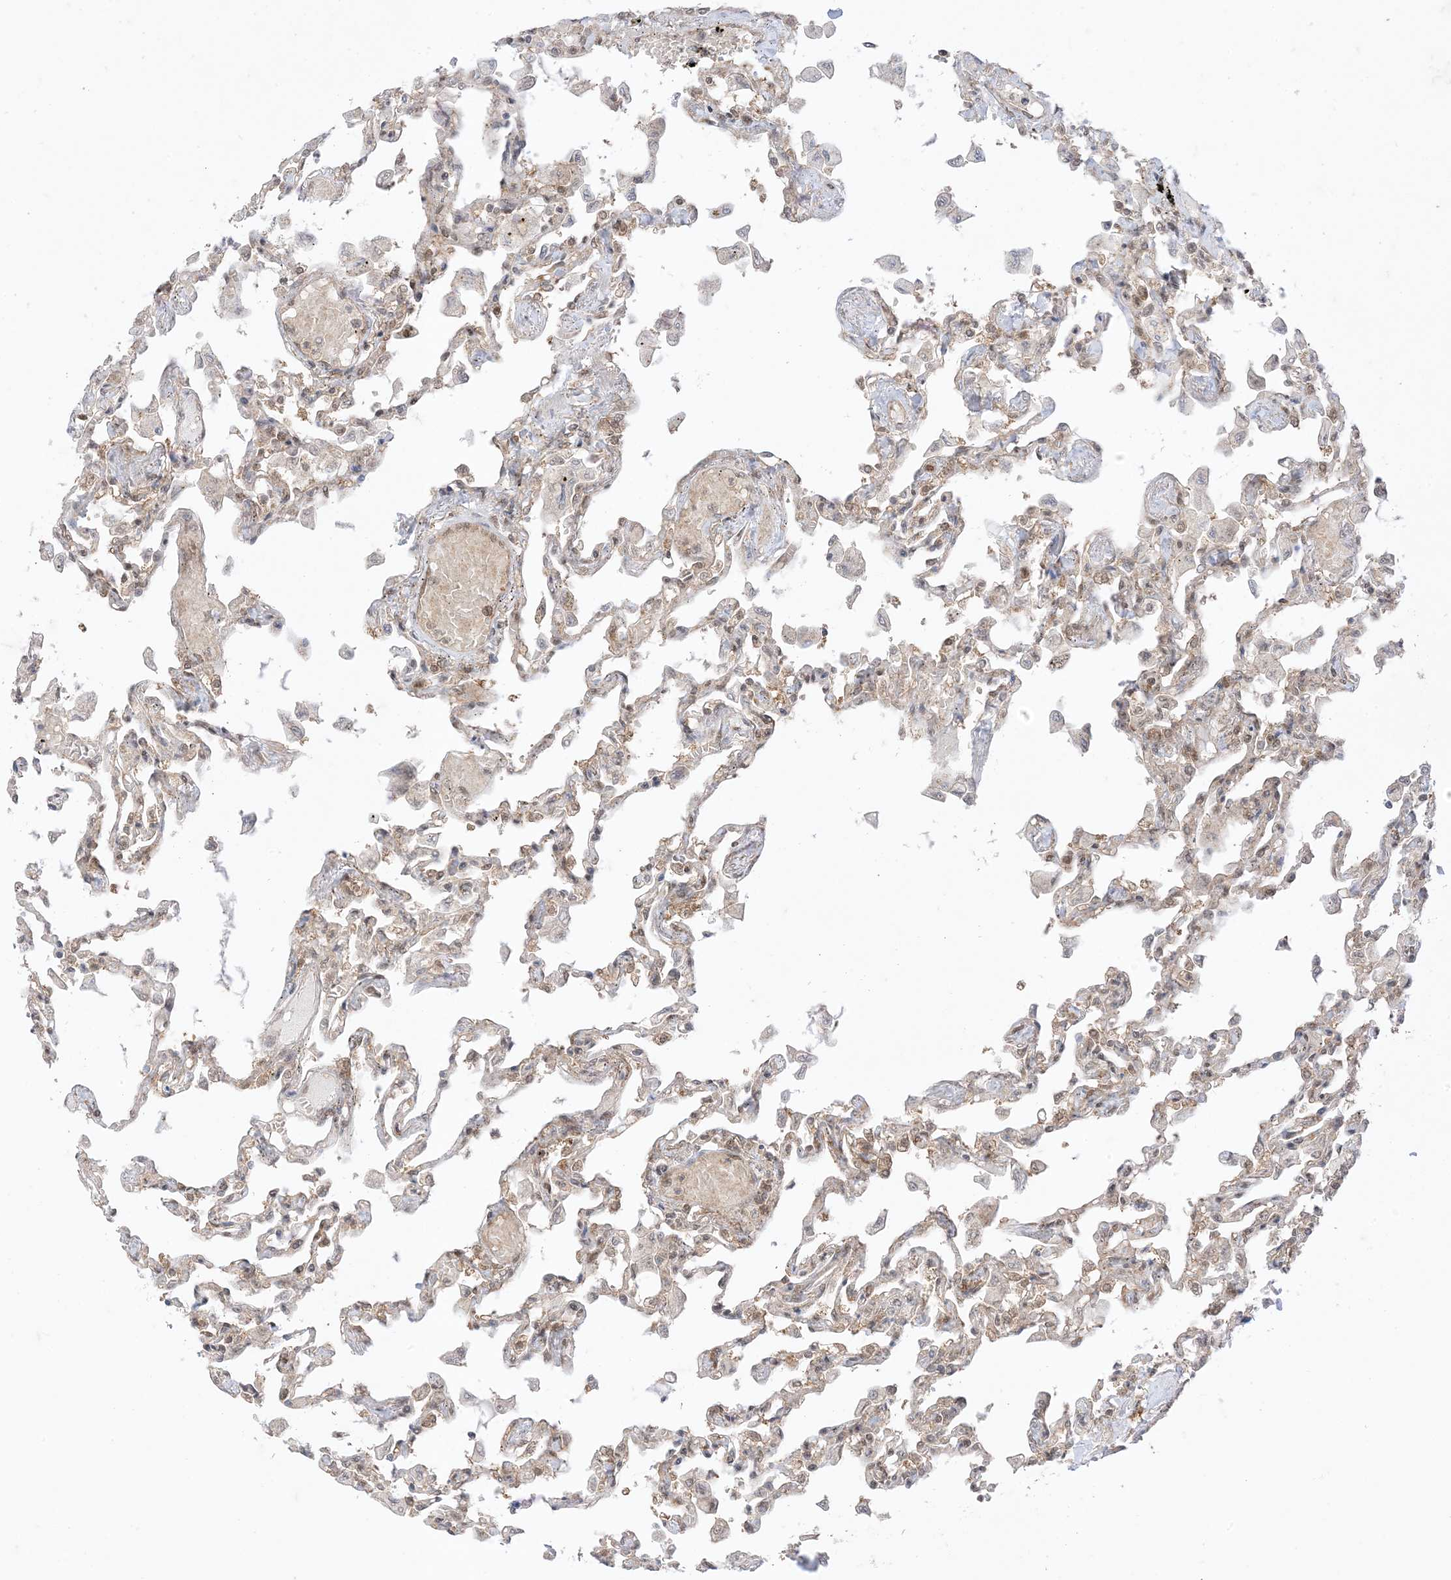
{"staining": {"intensity": "moderate", "quantity": "25%-75%", "location": "nuclear"}, "tissue": "lung", "cell_type": "Alveolar cells", "image_type": "normal", "snomed": [{"axis": "morphology", "description": "Normal tissue, NOS"}, {"axis": "topography", "description": "Bronchus"}, {"axis": "topography", "description": "Lung"}], "caption": "Alveolar cells show moderate nuclear expression in approximately 25%-75% of cells in benign lung.", "gene": "PTPA", "patient": {"sex": "female", "age": 49}}